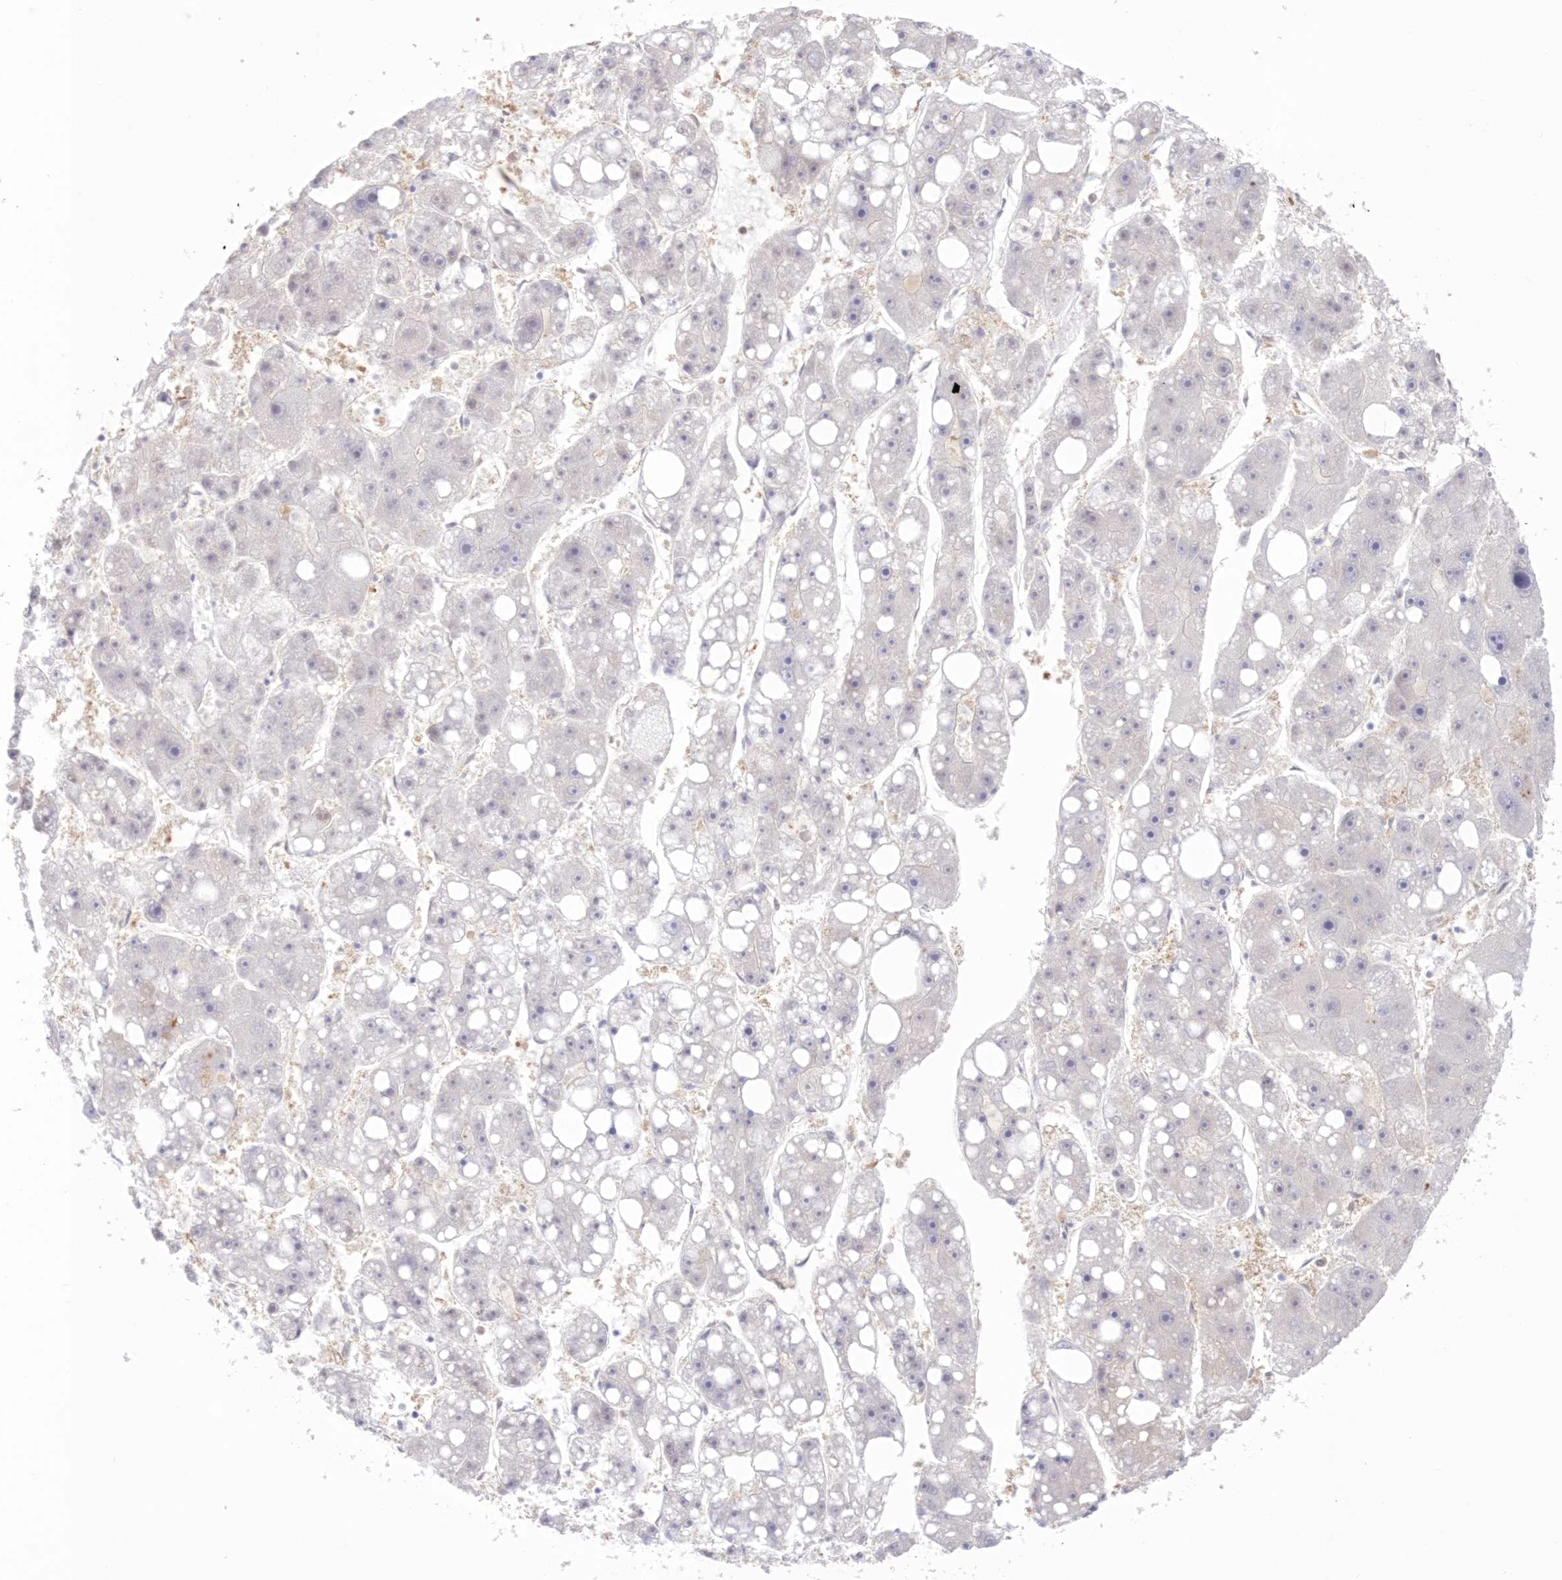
{"staining": {"intensity": "negative", "quantity": "none", "location": "none"}, "tissue": "liver cancer", "cell_type": "Tumor cells", "image_type": "cancer", "snomed": [{"axis": "morphology", "description": "Carcinoma, Hepatocellular, NOS"}, {"axis": "topography", "description": "Liver"}], "caption": "An IHC histopathology image of liver cancer is shown. There is no staining in tumor cells of liver cancer. The staining was performed using DAB to visualize the protein expression in brown, while the nuclei were stained in blue with hematoxylin (Magnification: 20x).", "gene": "RNPEP", "patient": {"sex": "female", "age": 61}}